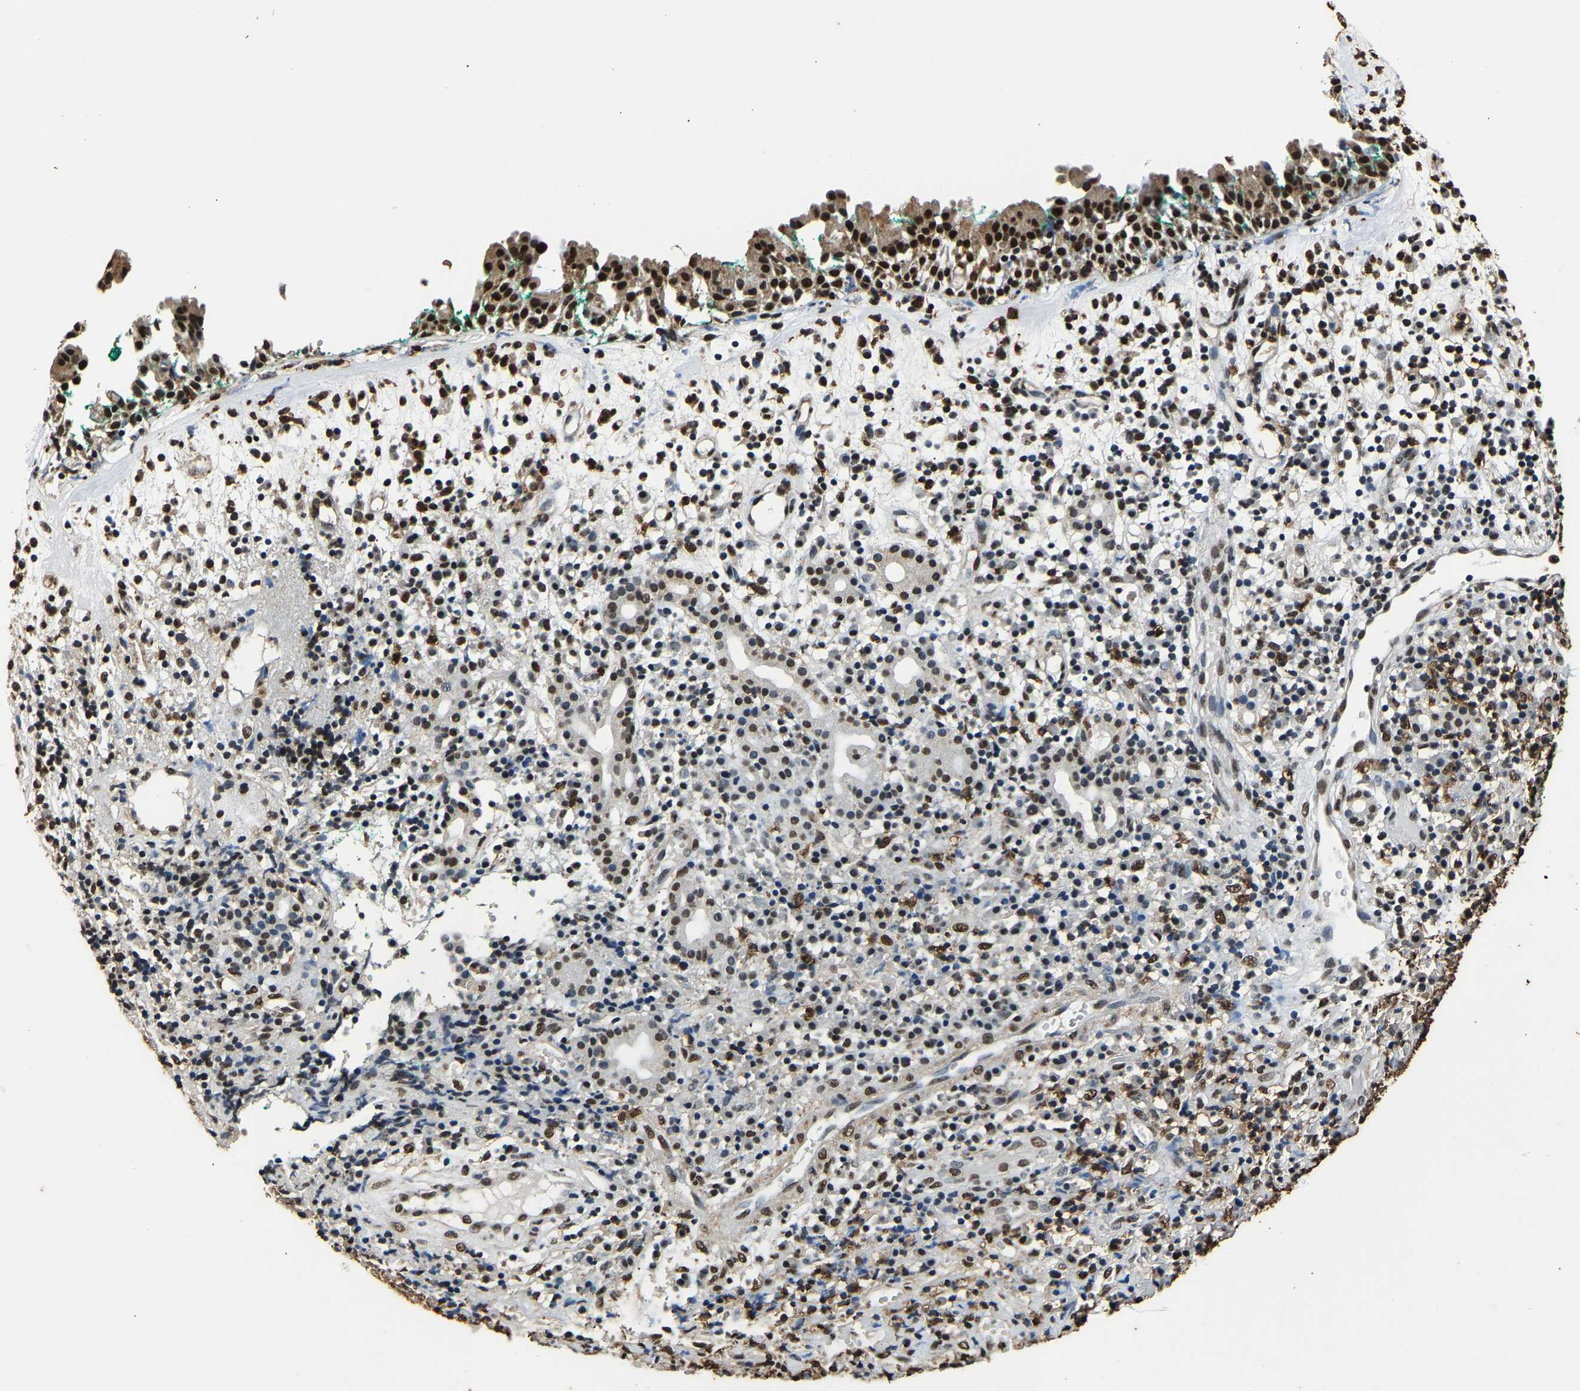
{"staining": {"intensity": "strong", "quantity": ">75%", "location": "cytoplasmic/membranous,nuclear"}, "tissue": "nasopharynx", "cell_type": "Respiratory epithelial cells", "image_type": "normal", "snomed": [{"axis": "morphology", "description": "Normal tissue, NOS"}, {"axis": "morphology", "description": "Basal cell carcinoma"}, {"axis": "topography", "description": "Cartilage tissue"}, {"axis": "topography", "description": "Nasopharynx"}, {"axis": "topography", "description": "Oral tissue"}], "caption": "Protein expression analysis of benign nasopharynx reveals strong cytoplasmic/membranous,nuclear expression in approximately >75% of respiratory epithelial cells. (IHC, brightfield microscopy, high magnification).", "gene": "SAFB", "patient": {"sex": "female", "age": 77}}